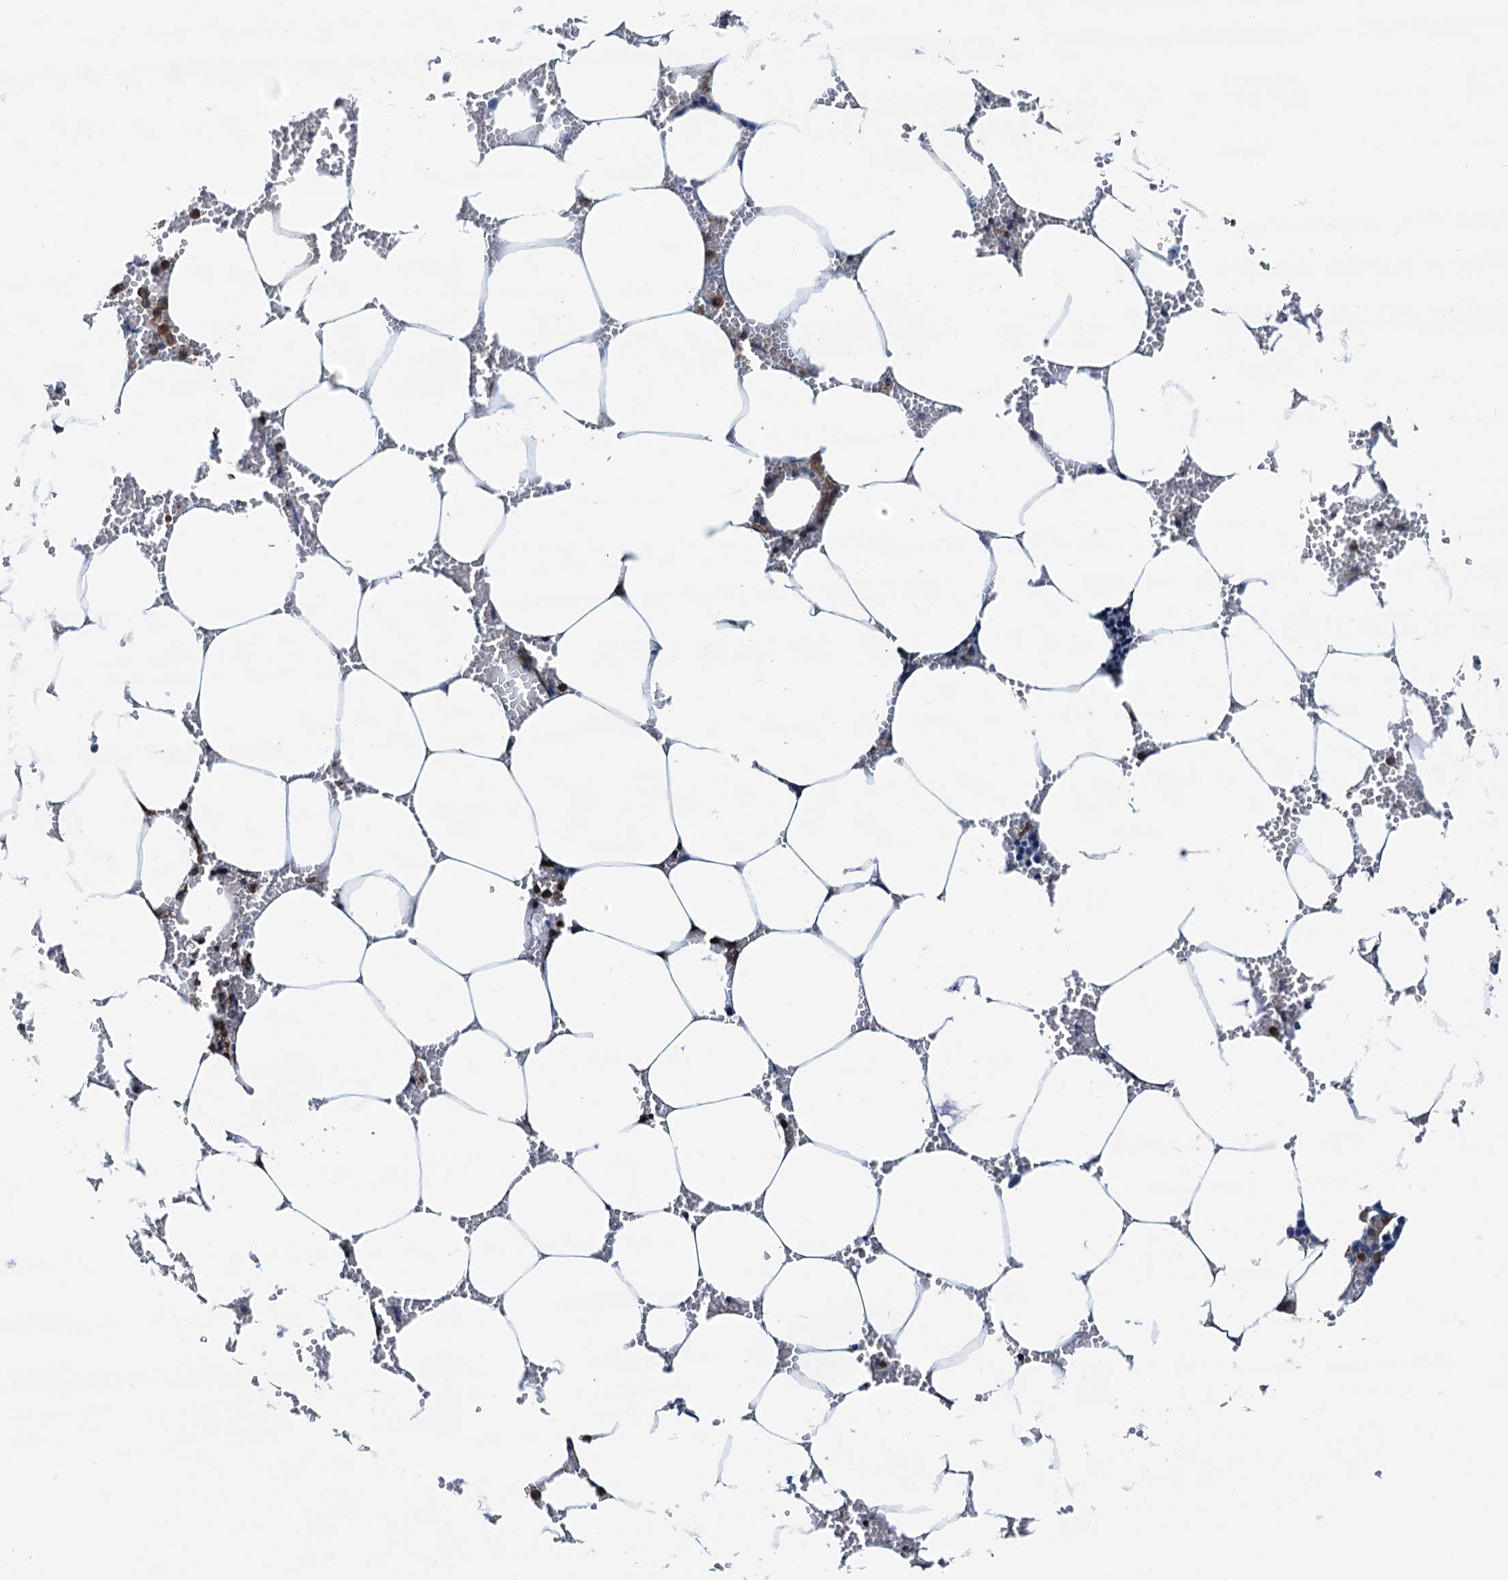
{"staining": {"intensity": "strong", "quantity": "25%-75%", "location": "cytoplasmic/membranous"}, "tissue": "bone marrow", "cell_type": "Hematopoietic cells", "image_type": "normal", "snomed": [{"axis": "morphology", "description": "Normal tissue, NOS"}, {"axis": "topography", "description": "Bone marrow"}], "caption": "Immunohistochemistry (IHC) of unremarkable bone marrow demonstrates high levels of strong cytoplasmic/membranous positivity in approximately 25%-75% of hematopoietic cells. (DAB IHC, brown staining for protein, blue staining for nuclei).", "gene": "USP6NL", "patient": {"sex": "male", "age": 70}}